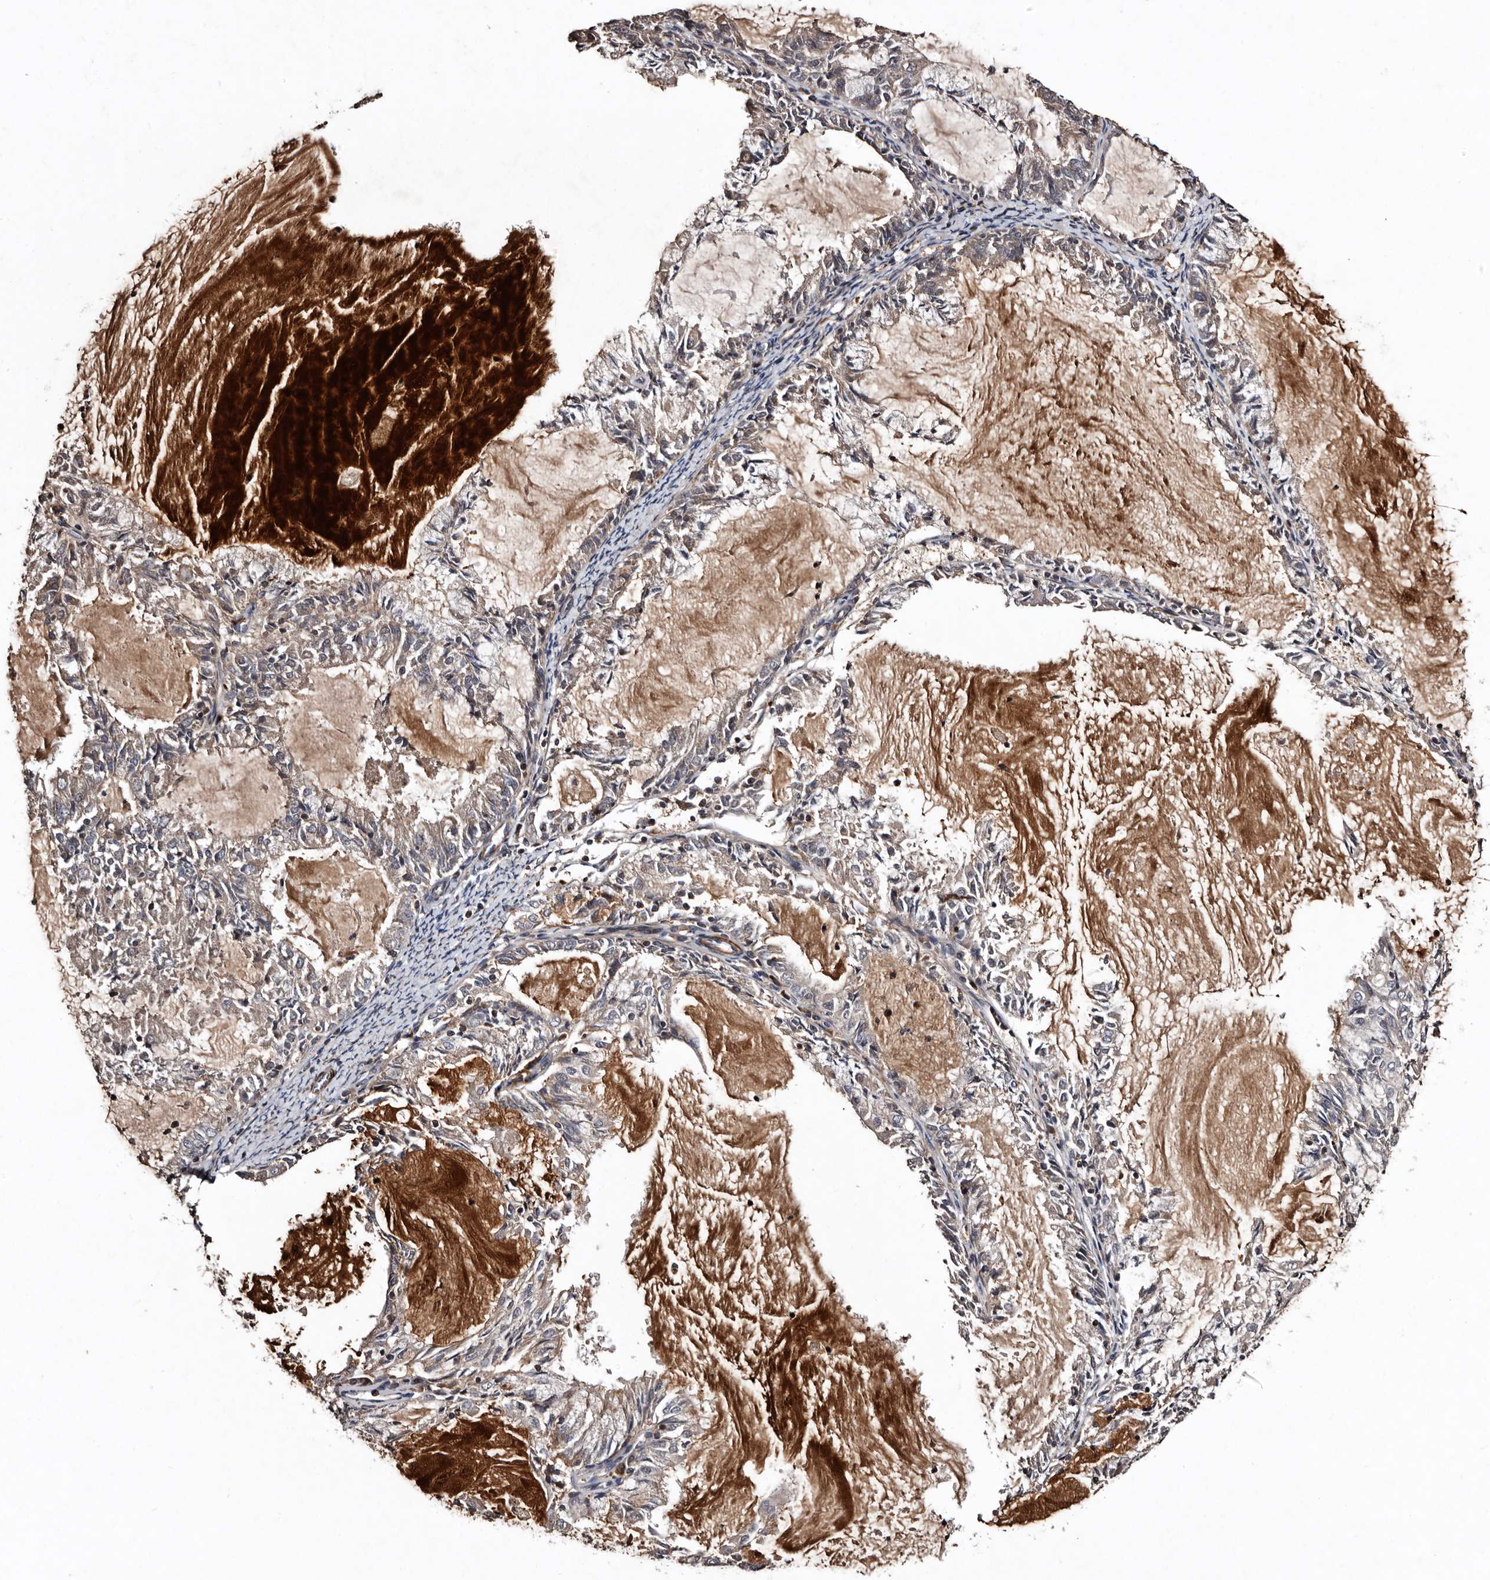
{"staining": {"intensity": "weak", "quantity": "<25%", "location": "cytoplasmic/membranous"}, "tissue": "endometrial cancer", "cell_type": "Tumor cells", "image_type": "cancer", "snomed": [{"axis": "morphology", "description": "Adenocarcinoma, NOS"}, {"axis": "topography", "description": "Endometrium"}], "caption": "IHC of human endometrial adenocarcinoma exhibits no staining in tumor cells. Brightfield microscopy of IHC stained with DAB (3,3'-diaminobenzidine) (brown) and hematoxylin (blue), captured at high magnification.", "gene": "PRKD3", "patient": {"sex": "female", "age": 57}}